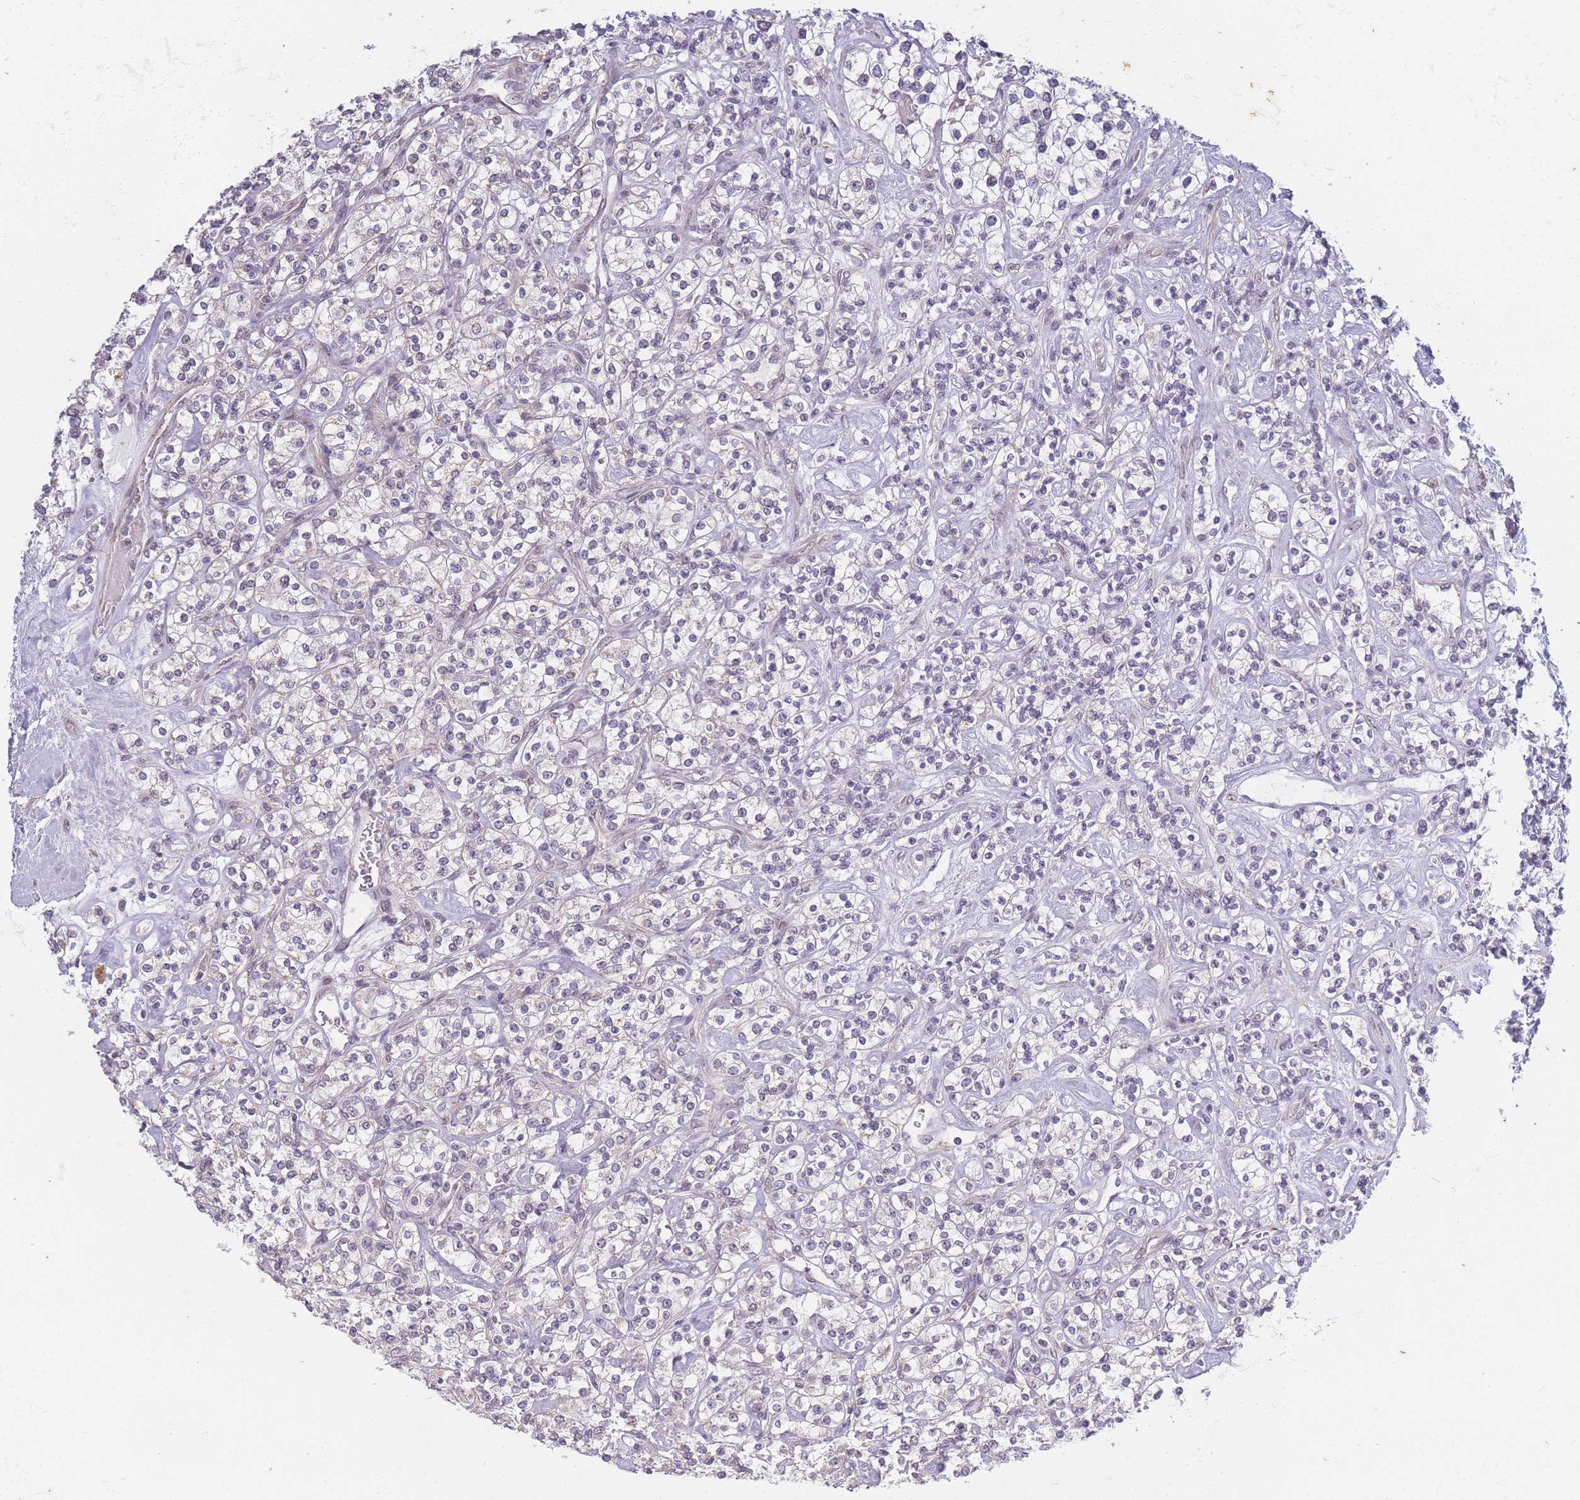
{"staining": {"intensity": "negative", "quantity": "none", "location": "none"}, "tissue": "renal cancer", "cell_type": "Tumor cells", "image_type": "cancer", "snomed": [{"axis": "morphology", "description": "Adenocarcinoma, NOS"}, {"axis": "topography", "description": "Kidney"}], "caption": "A histopathology image of human renal adenocarcinoma is negative for staining in tumor cells.", "gene": "SIN3B", "patient": {"sex": "male", "age": 77}}